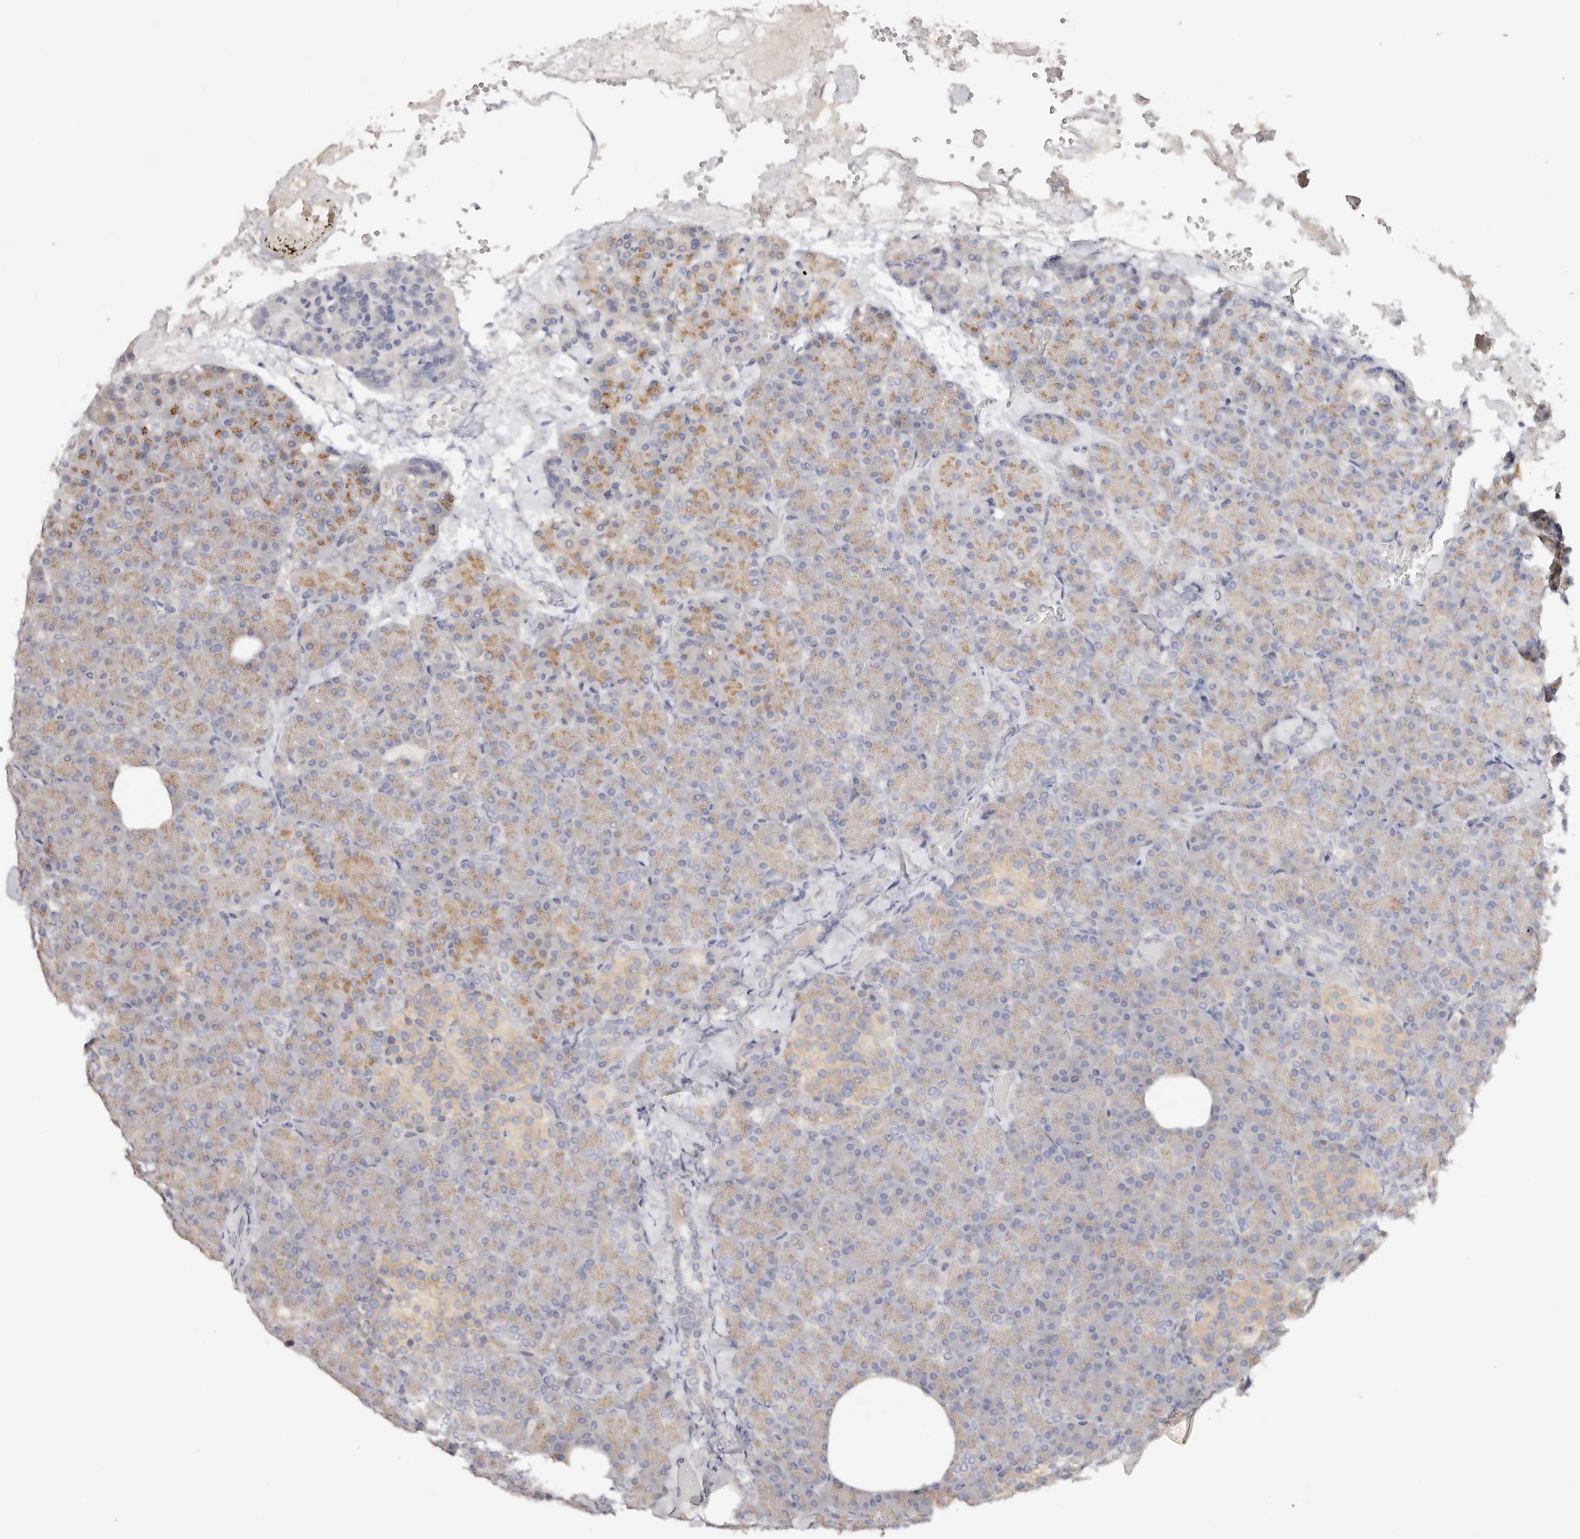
{"staining": {"intensity": "weak", "quantity": ">75%", "location": "cytoplasmic/membranous"}, "tissue": "pancreas", "cell_type": "Exocrine glandular cells", "image_type": "normal", "snomed": [{"axis": "morphology", "description": "Normal tissue, NOS"}, {"axis": "morphology", "description": "Carcinoid, malignant, NOS"}, {"axis": "topography", "description": "Pancreas"}], "caption": "A micrograph of human pancreas stained for a protein exhibits weak cytoplasmic/membranous brown staining in exocrine glandular cells.", "gene": "DNASE1", "patient": {"sex": "female", "age": 35}}